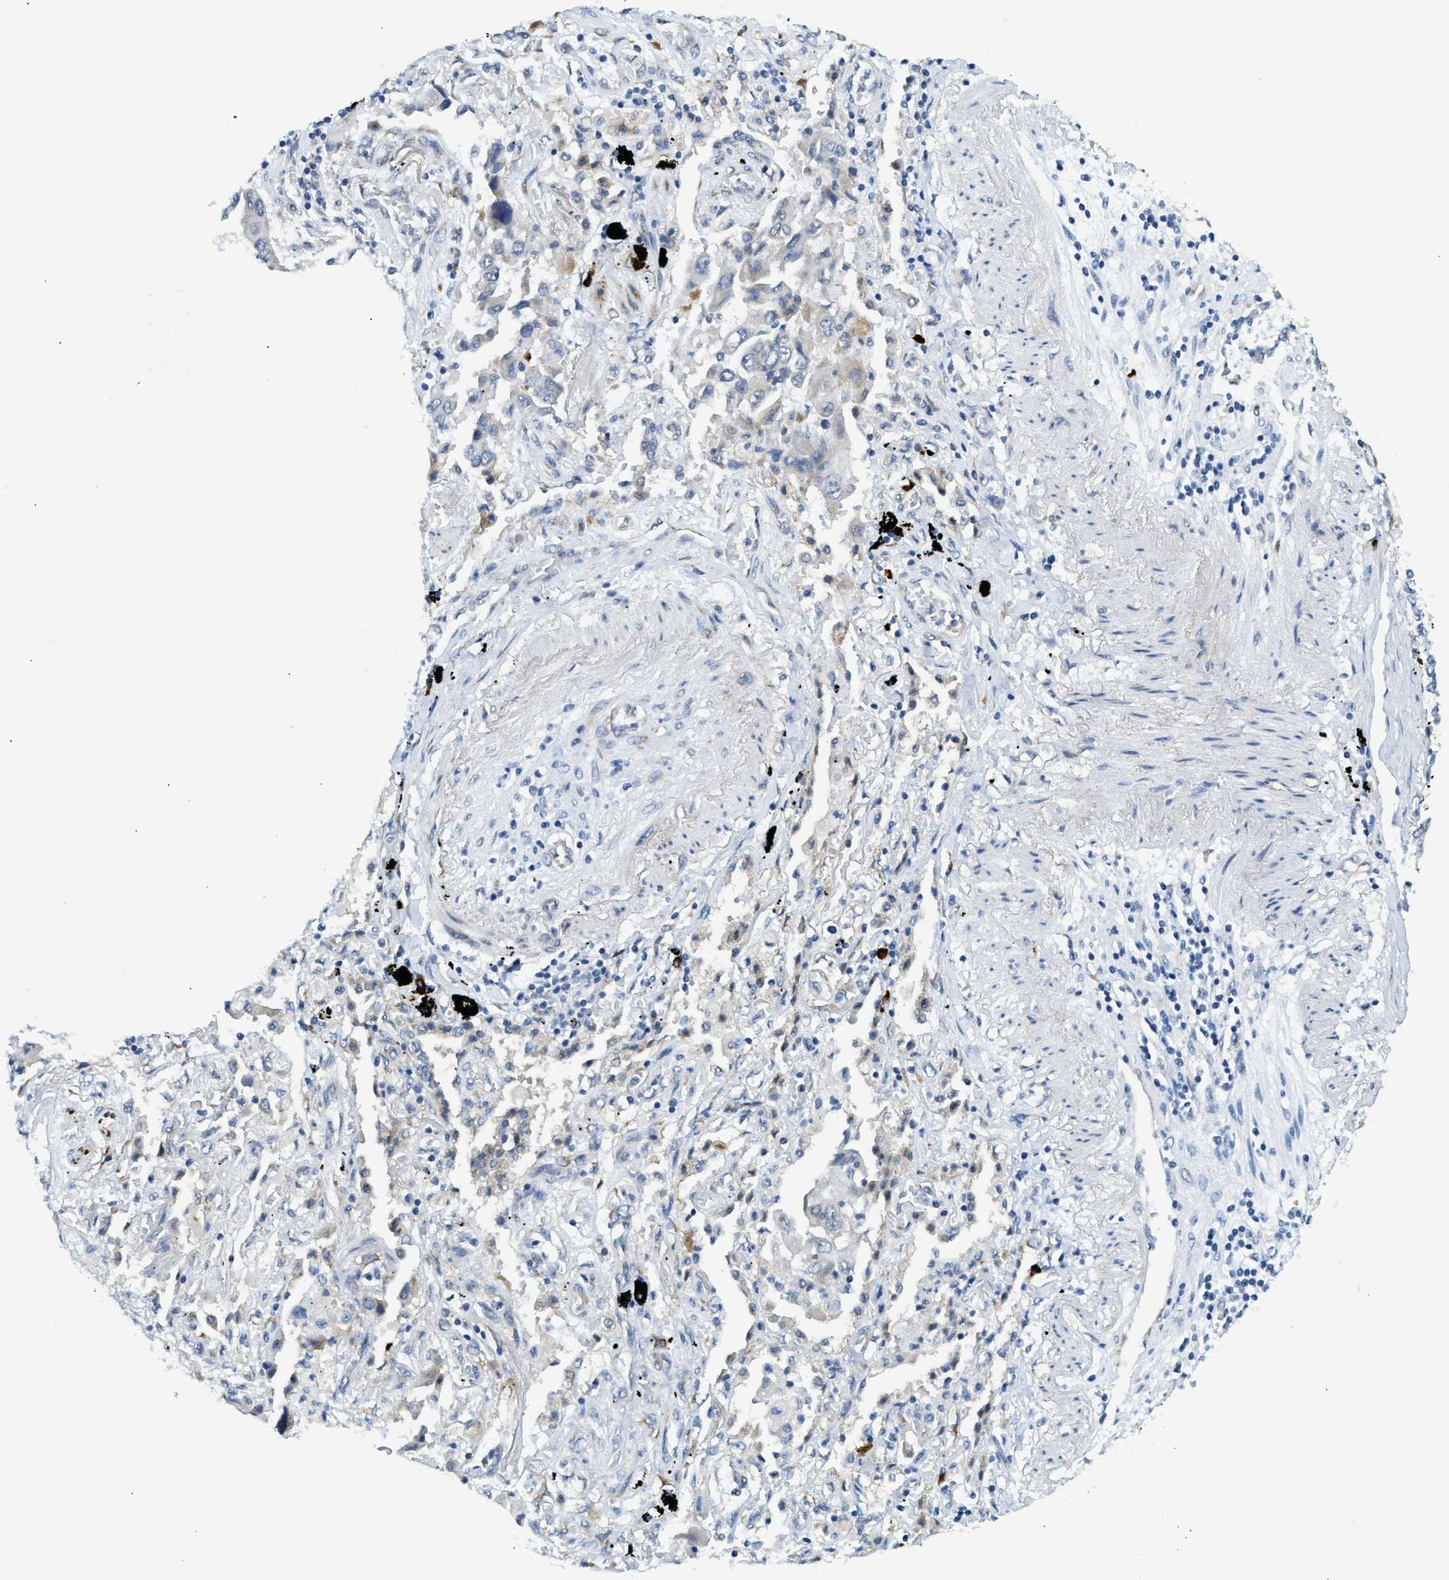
{"staining": {"intensity": "weak", "quantity": "<25%", "location": "cytoplasmic/membranous"}, "tissue": "lung cancer", "cell_type": "Tumor cells", "image_type": "cancer", "snomed": [{"axis": "morphology", "description": "Adenocarcinoma, NOS"}, {"axis": "topography", "description": "Lung"}], "caption": "Immunohistochemistry of adenocarcinoma (lung) displays no positivity in tumor cells. (DAB (3,3'-diaminobenzidine) immunohistochemistry (IHC) visualized using brightfield microscopy, high magnification).", "gene": "KCNC2", "patient": {"sex": "female", "age": 65}}